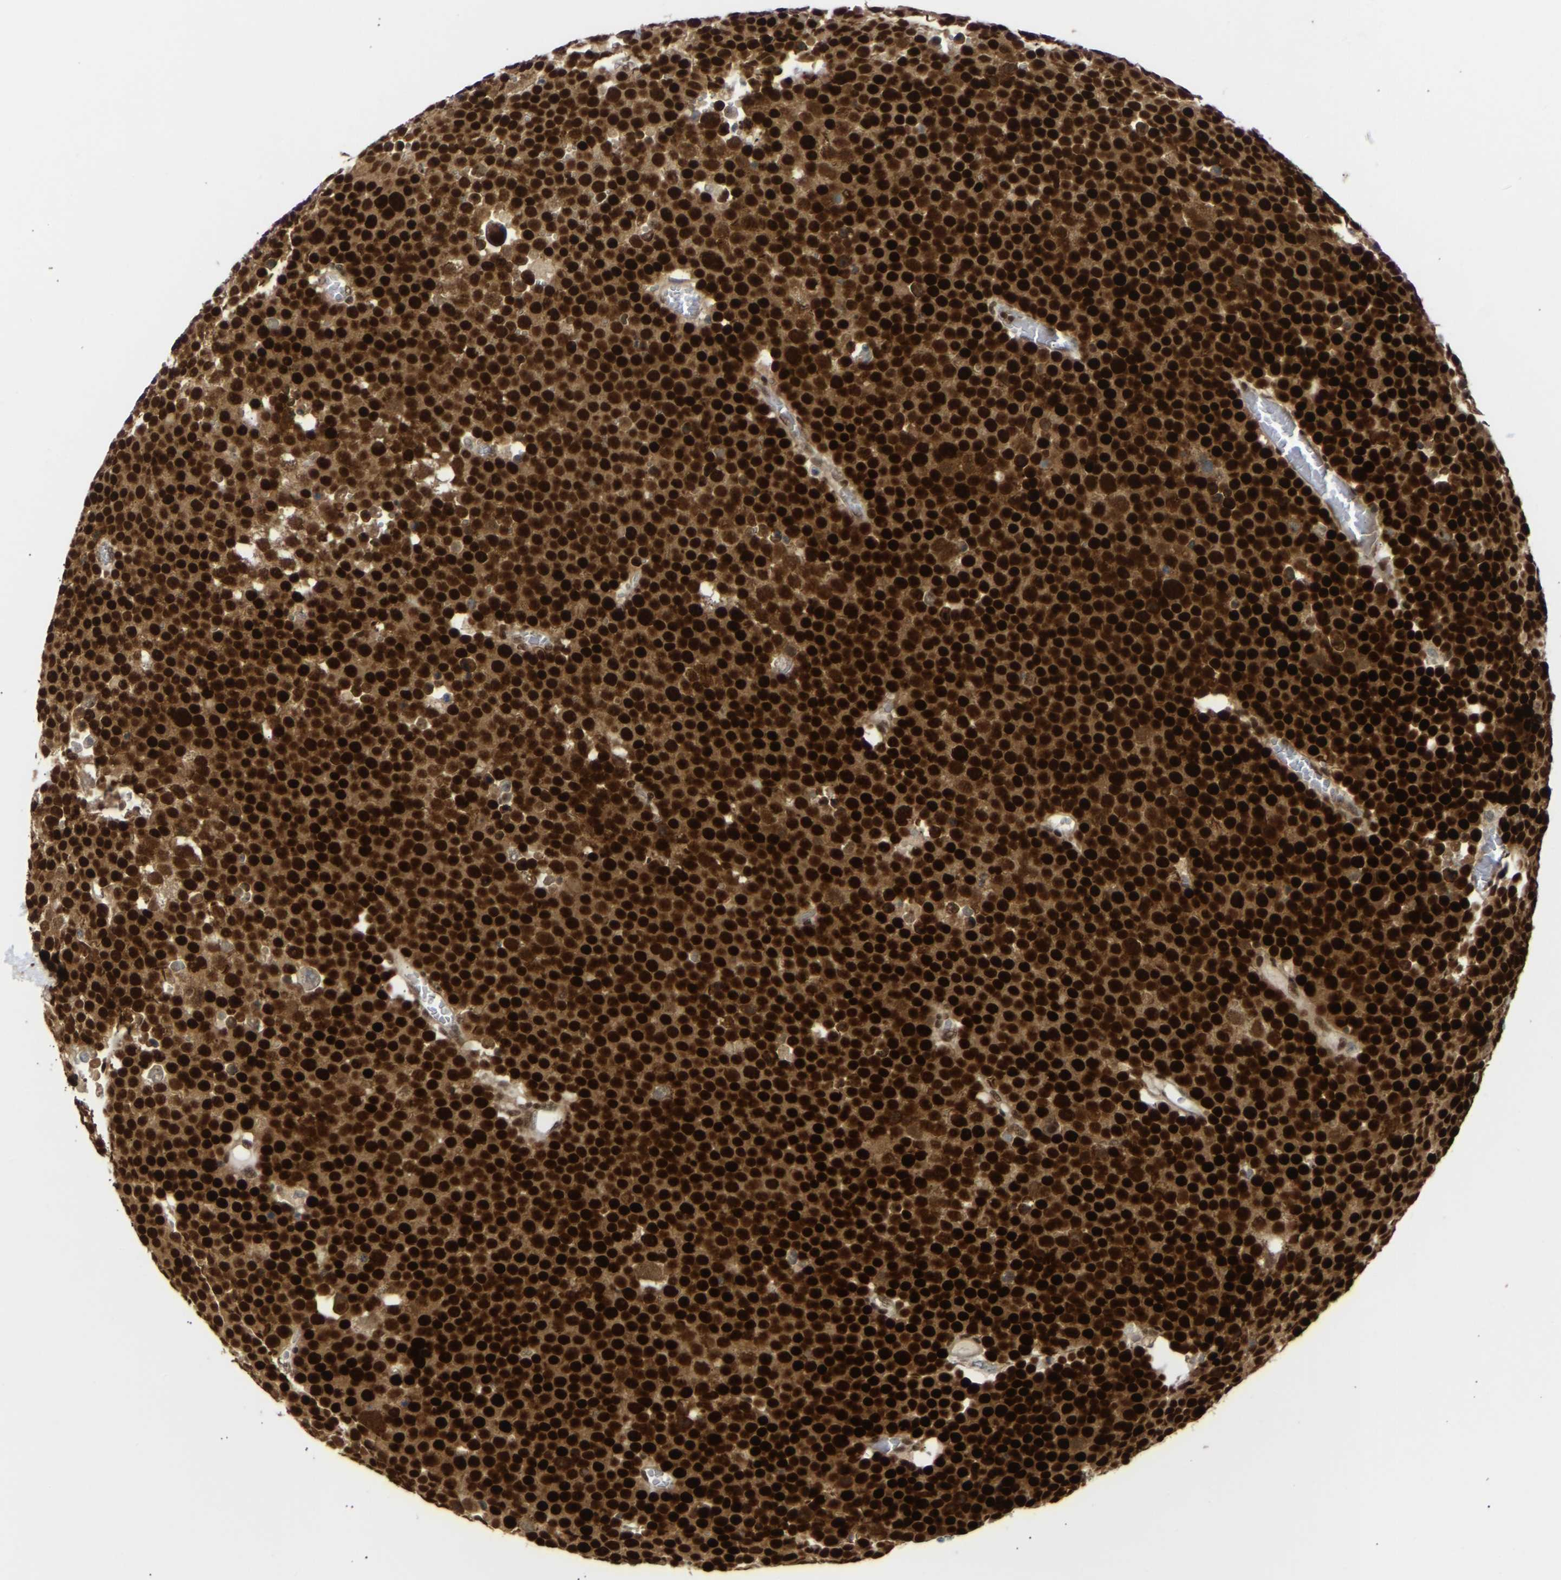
{"staining": {"intensity": "strong", "quantity": ">75%", "location": "cytoplasmic/membranous,nuclear"}, "tissue": "testis cancer", "cell_type": "Tumor cells", "image_type": "cancer", "snomed": [{"axis": "morphology", "description": "Seminoma, NOS"}, {"axis": "topography", "description": "Testis"}], "caption": "Strong cytoplasmic/membranous and nuclear expression for a protein is identified in about >75% of tumor cells of testis seminoma using IHC.", "gene": "SSBP2", "patient": {"sex": "male", "age": 71}}